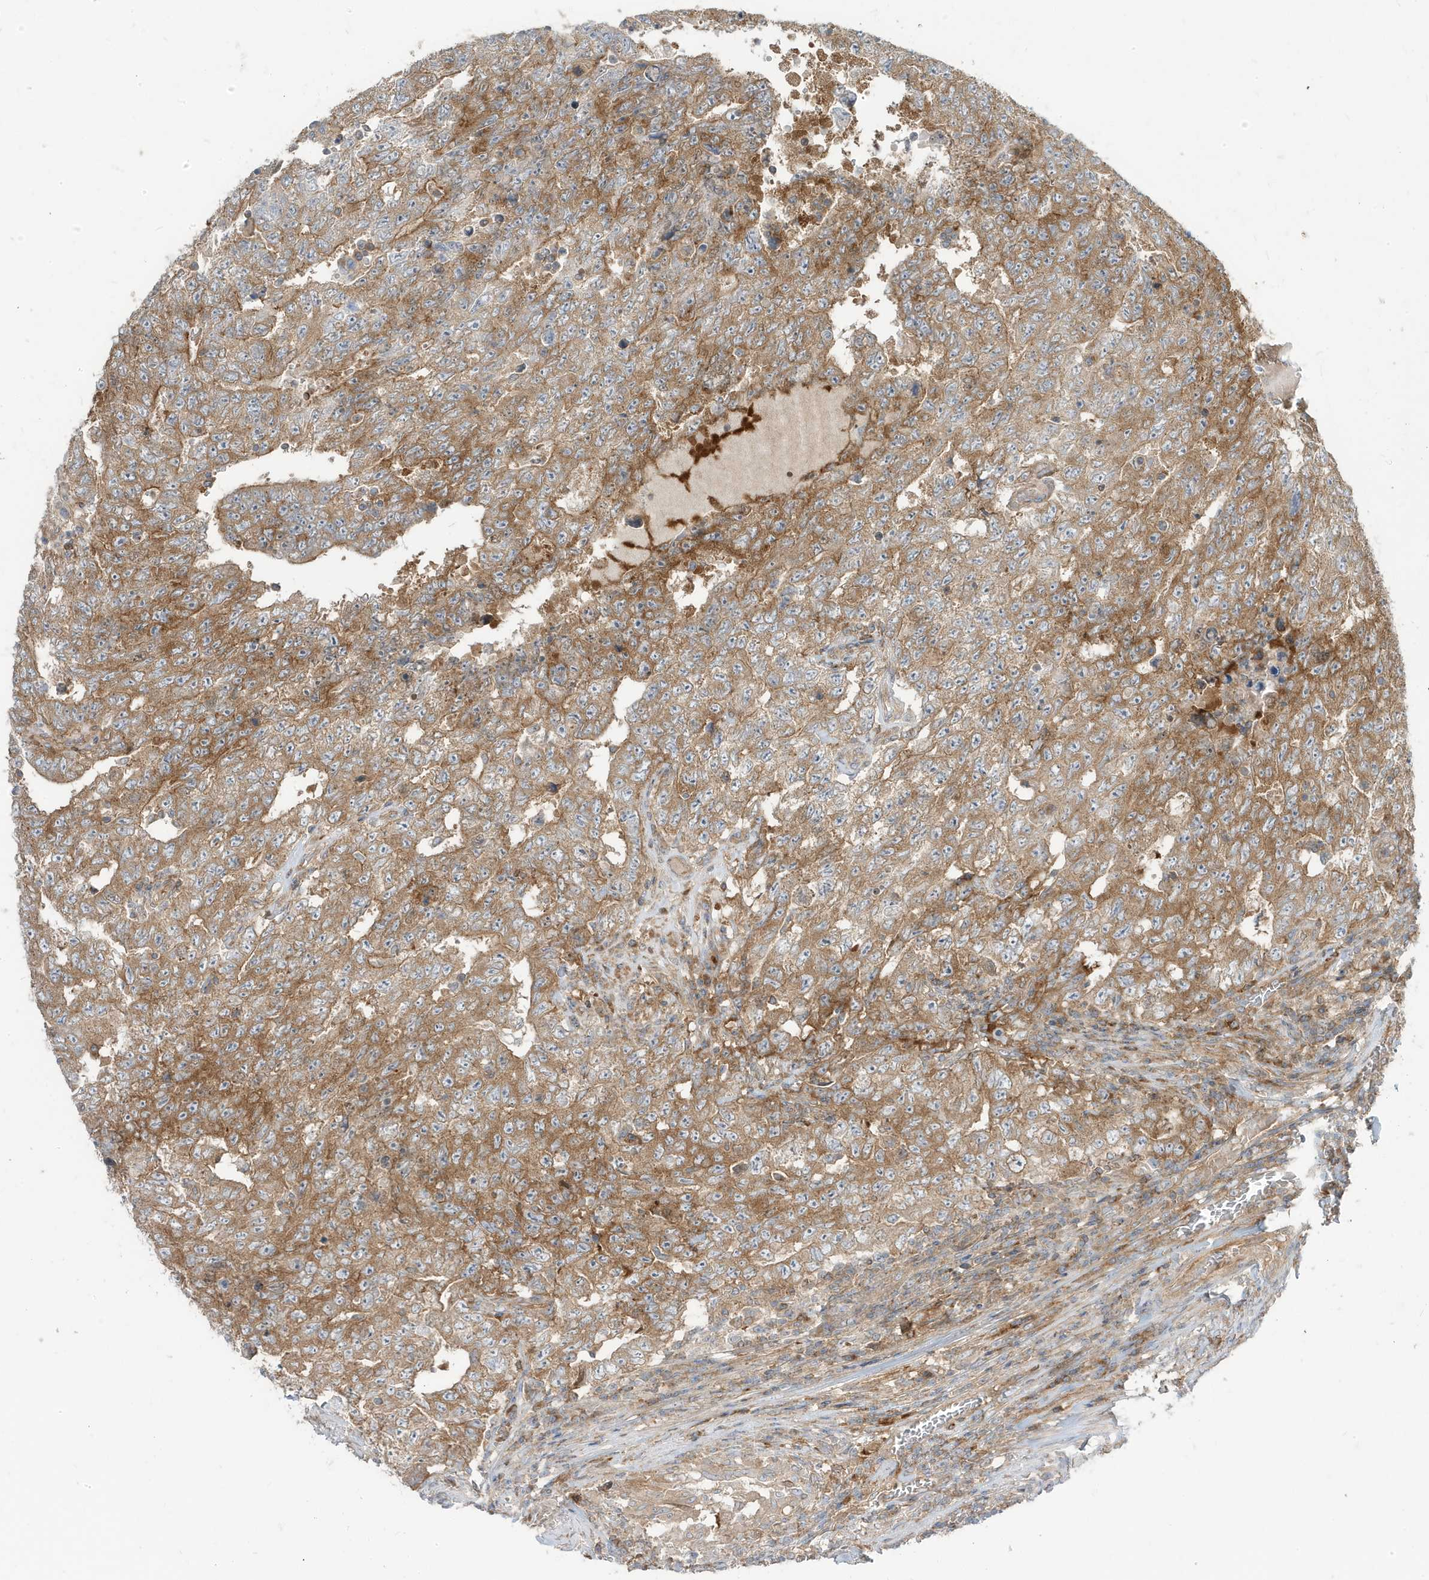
{"staining": {"intensity": "moderate", "quantity": ">75%", "location": "cytoplasmic/membranous"}, "tissue": "testis cancer", "cell_type": "Tumor cells", "image_type": "cancer", "snomed": [{"axis": "morphology", "description": "Carcinoma, Embryonal, NOS"}, {"axis": "topography", "description": "Testis"}], "caption": "Immunohistochemical staining of human testis cancer displays medium levels of moderate cytoplasmic/membranous protein expression in approximately >75% of tumor cells.", "gene": "STAM", "patient": {"sex": "male", "age": 26}}